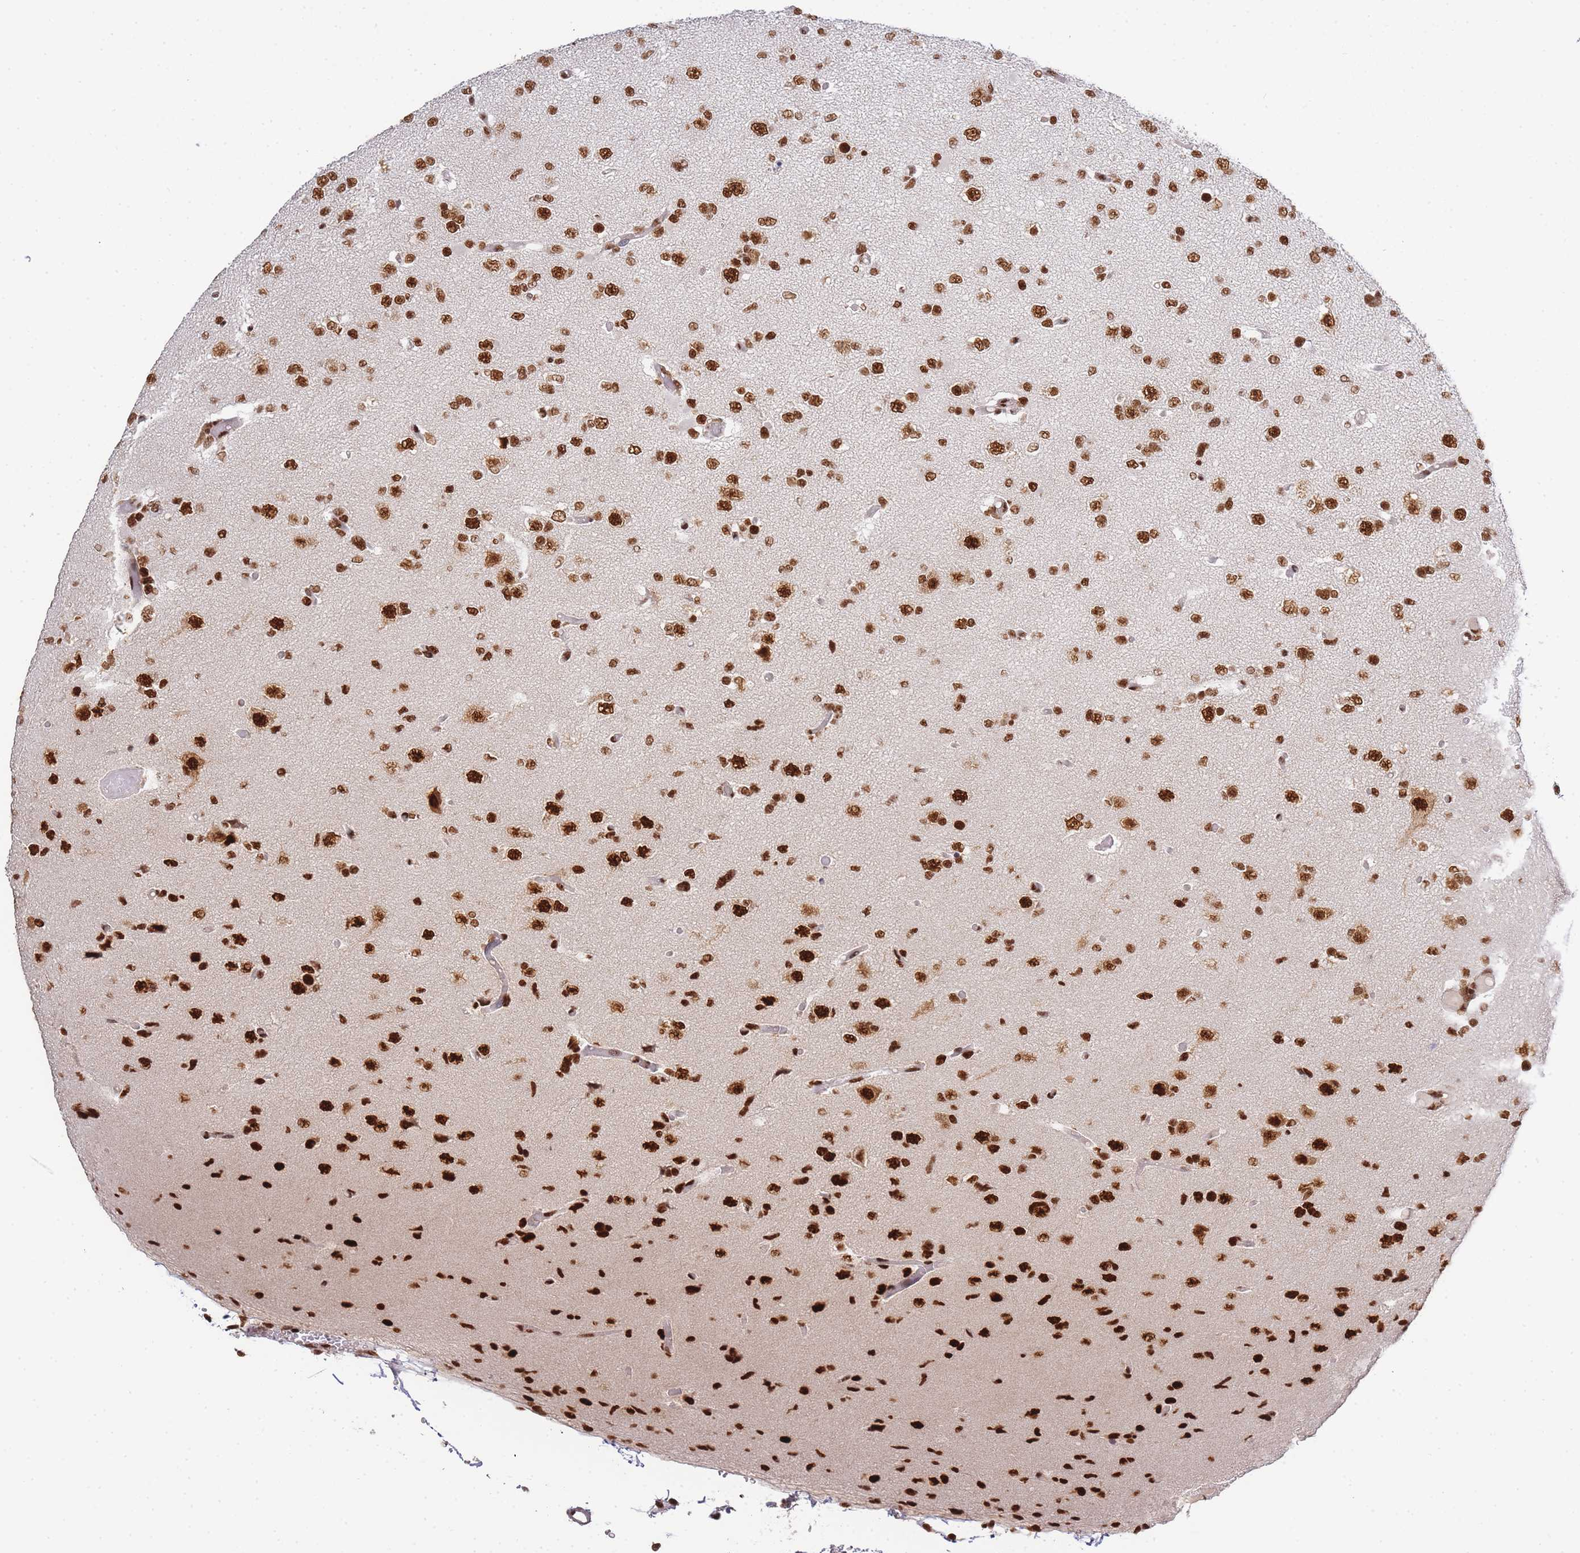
{"staining": {"intensity": "strong", "quantity": ">75%", "location": "nuclear"}, "tissue": "glioma", "cell_type": "Tumor cells", "image_type": "cancer", "snomed": [{"axis": "morphology", "description": "Glioma, malignant, Low grade"}, {"axis": "topography", "description": "Brain"}], "caption": "Strong nuclear staining is appreciated in about >75% of tumor cells in malignant low-grade glioma.", "gene": "PRKDC", "patient": {"sex": "female", "age": 22}}